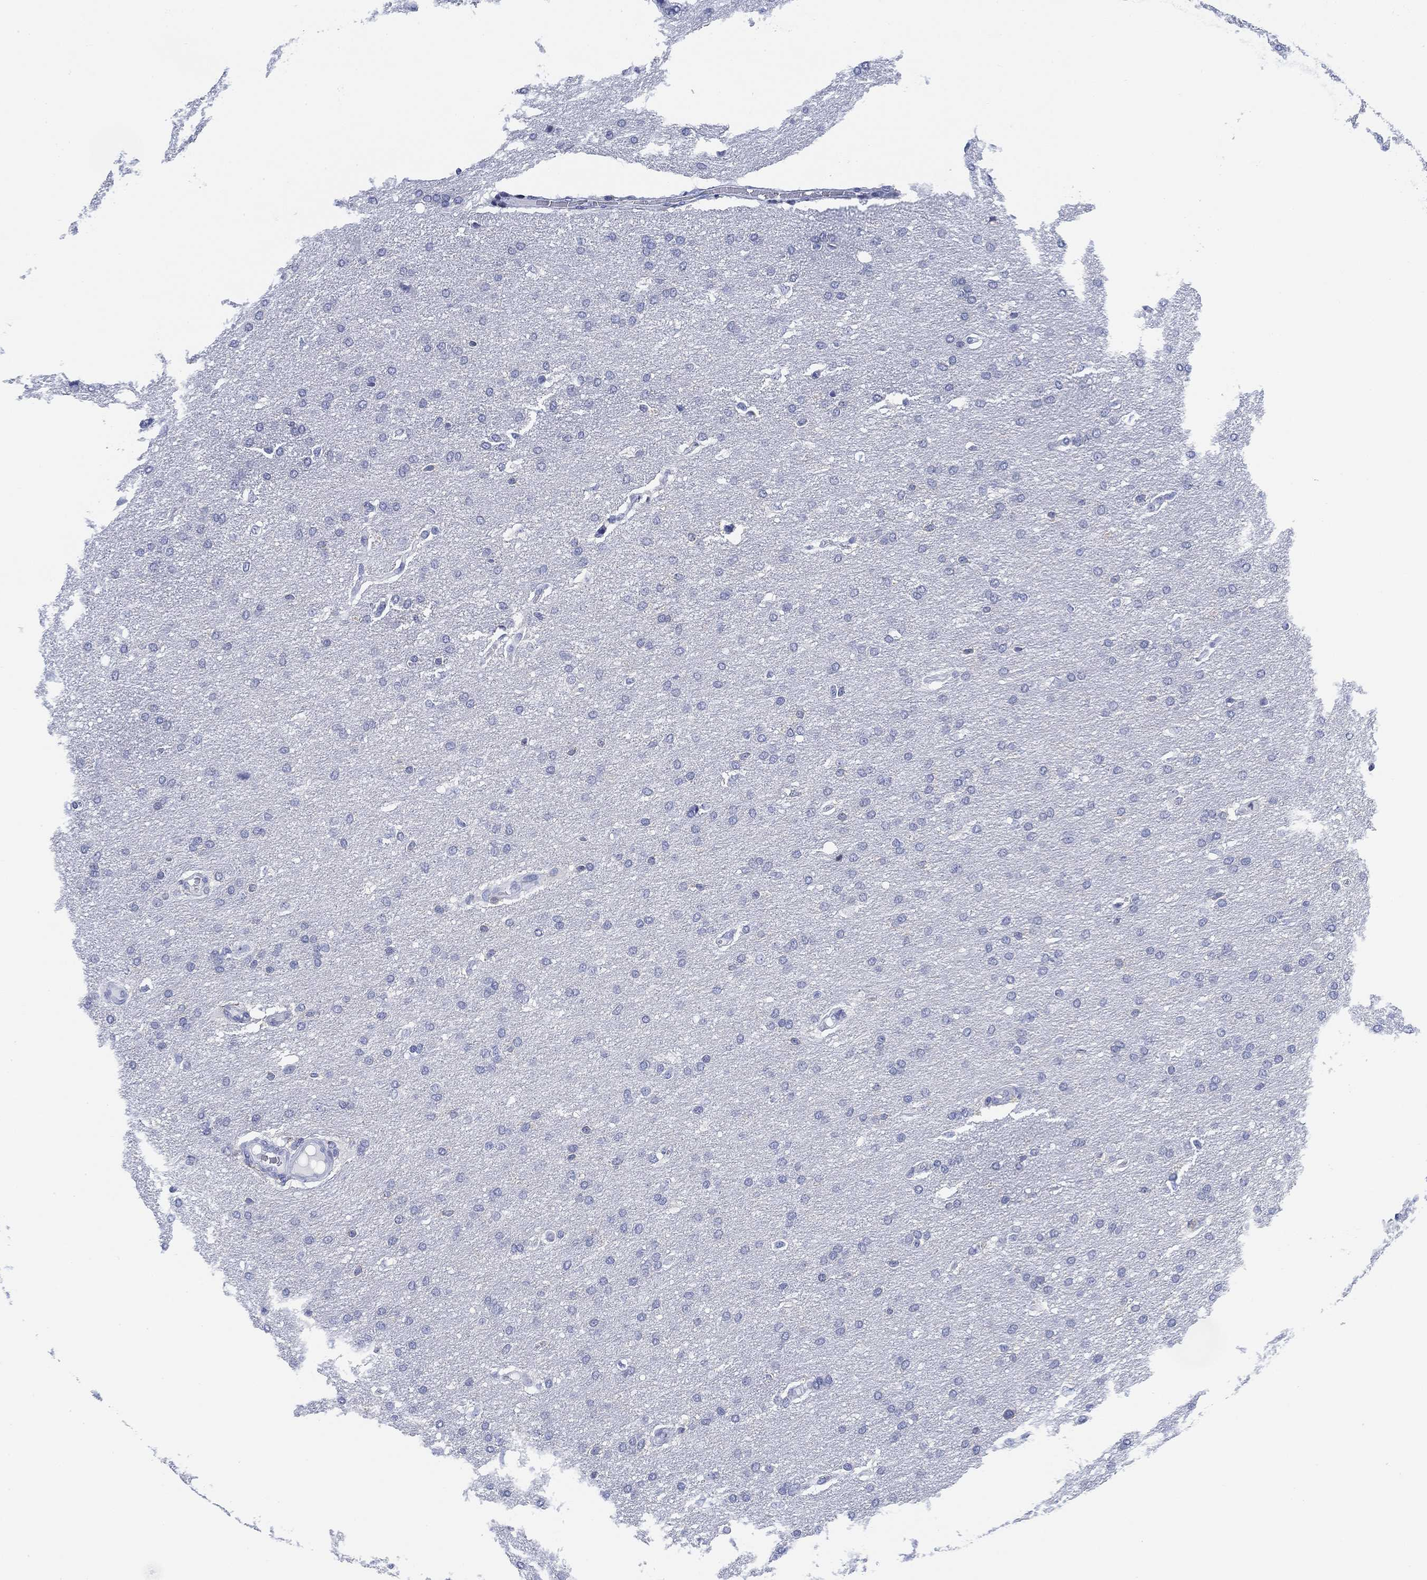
{"staining": {"intensity": "negative", "quantity": "none", "location": "none"}, "tissue": "glioma", "cell_type": "Tumor cells", "image_type": "cancer", "snomed": [{"axis": "morphology", "description": "Glioma, malignant, Low grade"}, {"axis": "topography", "description": "Brain"}], "caption": "High power microscopy histopathology image of an IHC photomicrograph of malignant glioma (low-grade), revealing no significant staining in tumor cells.", "gene": "FYB1", "patient": {"sex": "female", "age": 37}}